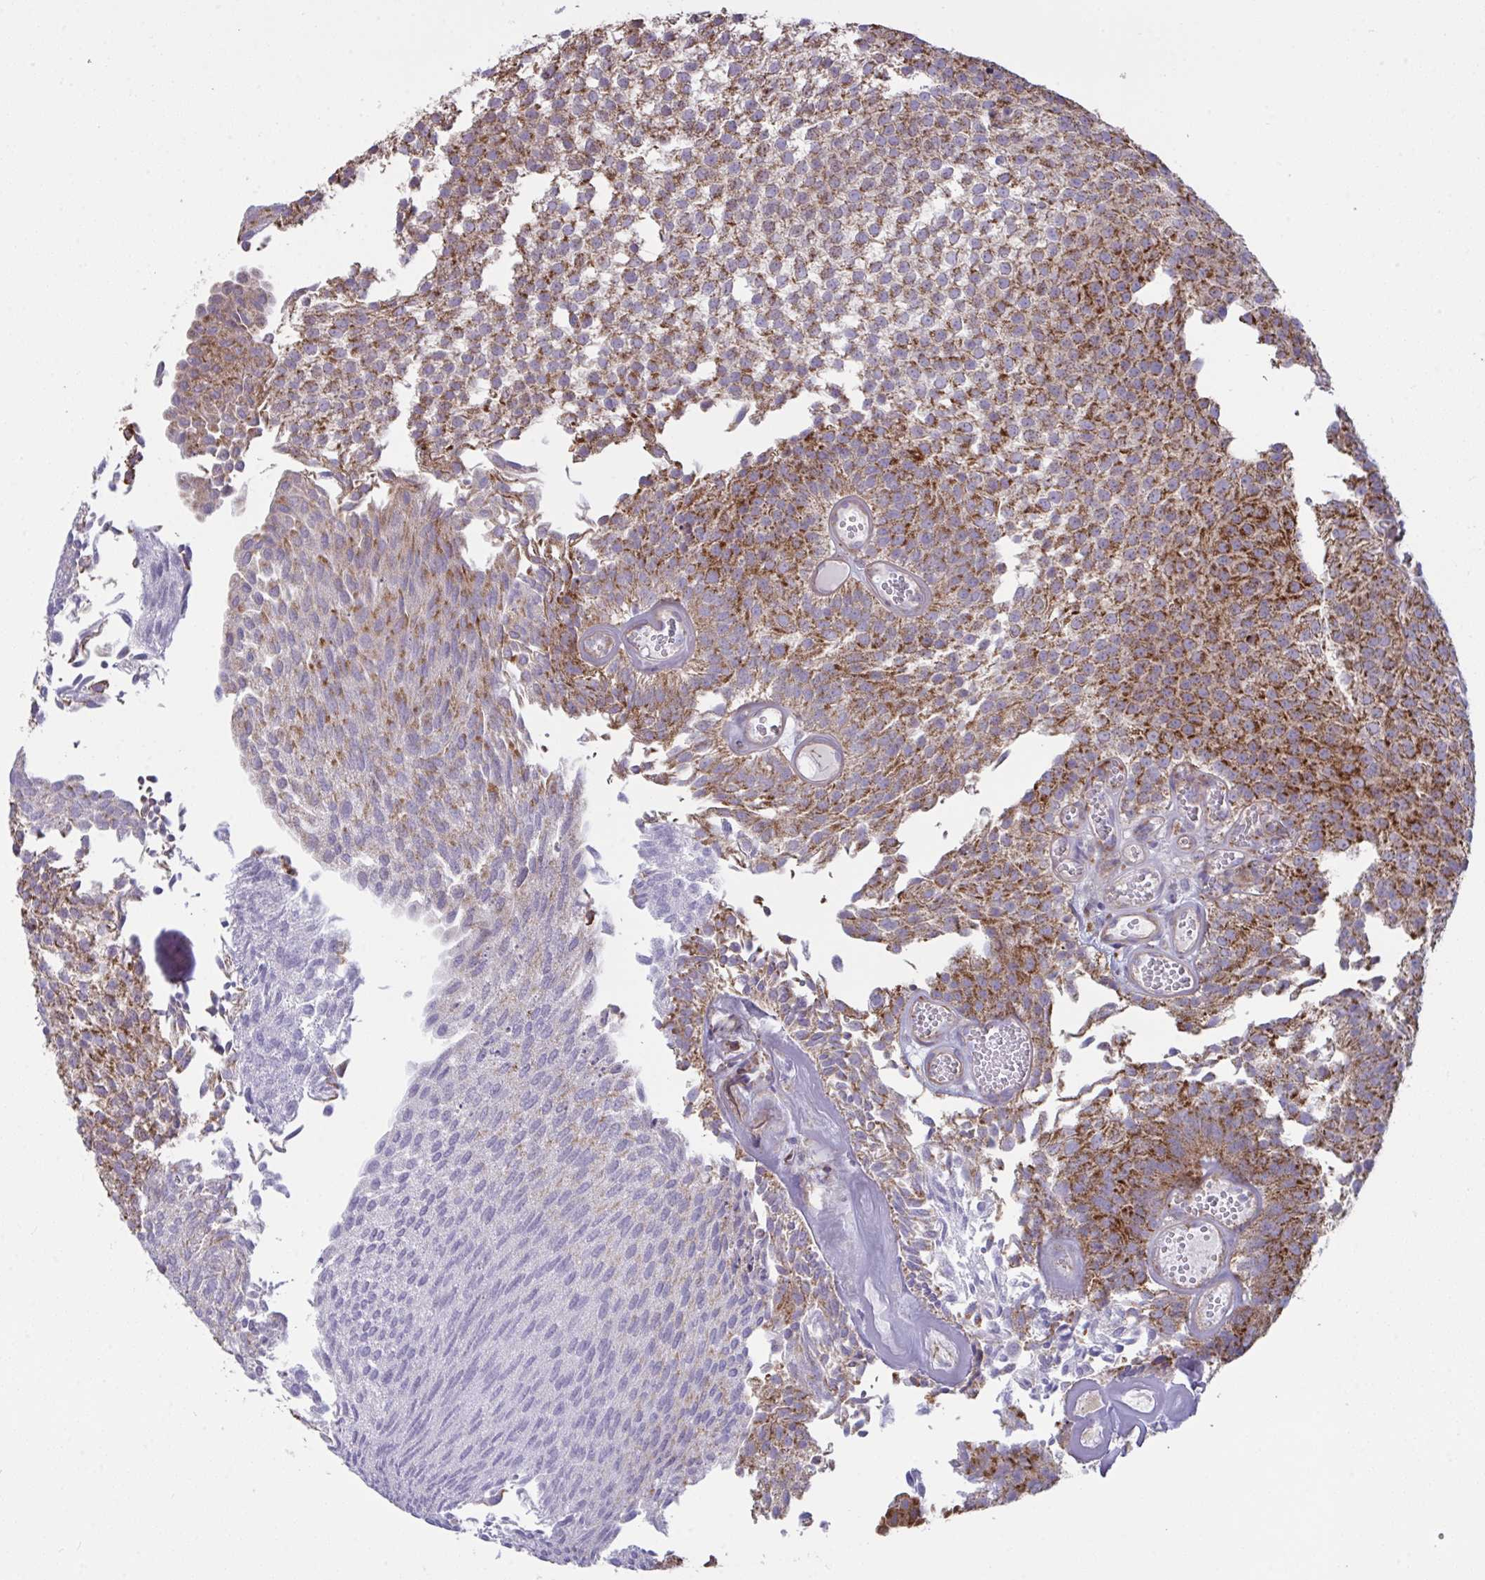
{"staining": {"intensity": "strong", "quantity": "25%-75%", "location": "cytoplasmic/membranous"}, "tissue": "urothelial cancer", "cell_type": "Tumor cells", "image_type": "cancer", "snomed": [{"axis": "morphology", "description": "Urothelial carcinoma, Low grade"}, {"axis": "topography", "description": "Urinary bladder"}], "caption": "There is high levels of strong cytoplasmic/membranous expression in tumor cells of low-grade urothelial carcinoma, as demonstrated by immunohistochemical staining (brown color).", "gene": "MICOS10", "patient": {"sex": "male", "age": 82}}